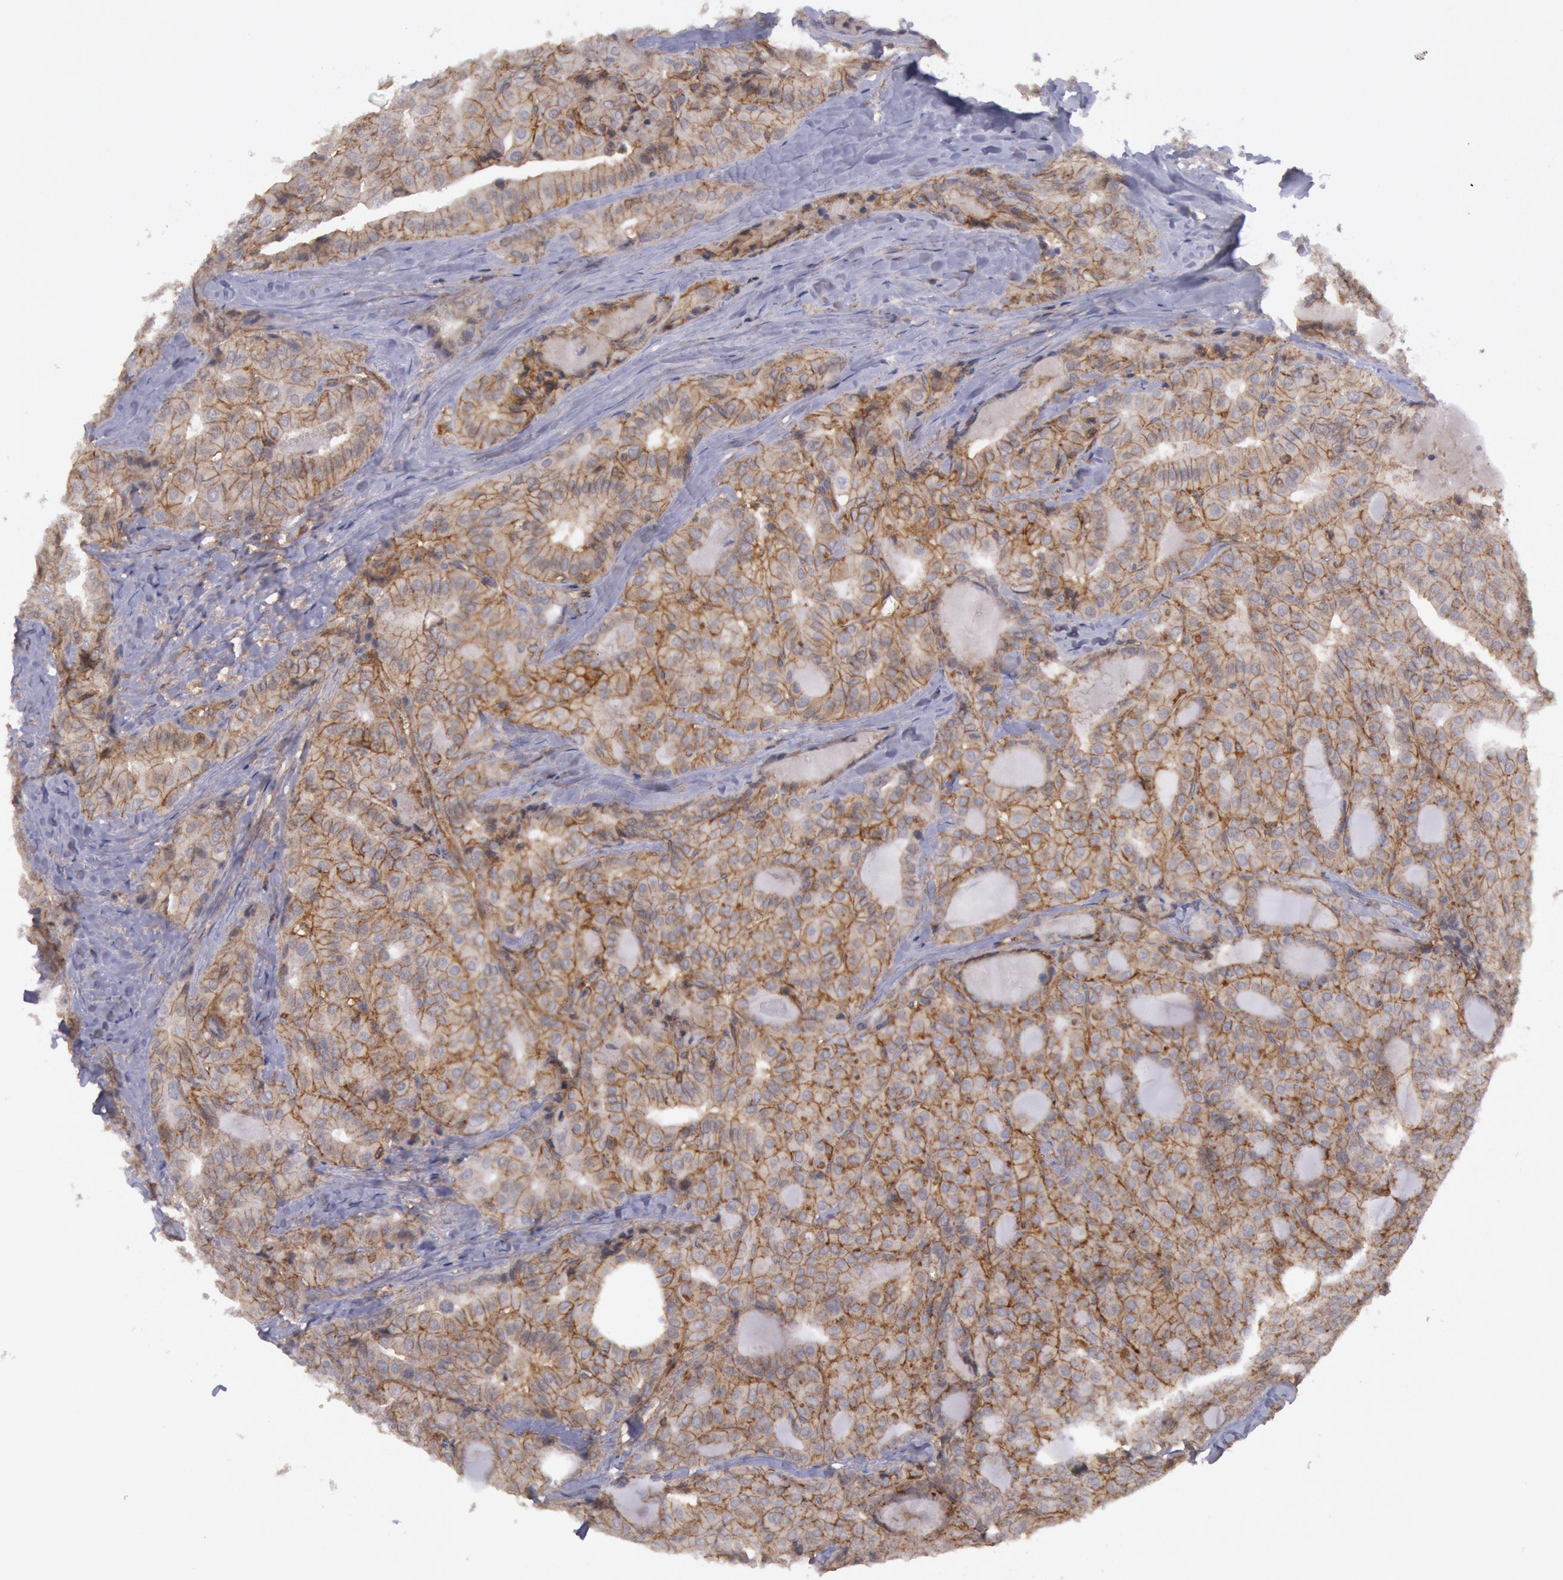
{"staining": {"intensity": "moderate", "quantity": ">75%", "location": "cytoplasmic/membranous"}, "tissue": "thyroid cancer", "cell_type": "Tumor cells", "image_type": "cancer", "snomed": [{"axis": "morphology", "description": "Papillary adenocarcinoma, NOS"}, {"axis": "topography", "description": "Thyroid gland"}], "caption": "The image demonstrates immunohistochemical staining of papillary adenocarcinoma (thyroid). There is moderate cytoplasmic/membranous expression is seen in approximately >75% of tumor cells.", "gene": "STX4", "patient": {"sex": "female", "age": 71}}